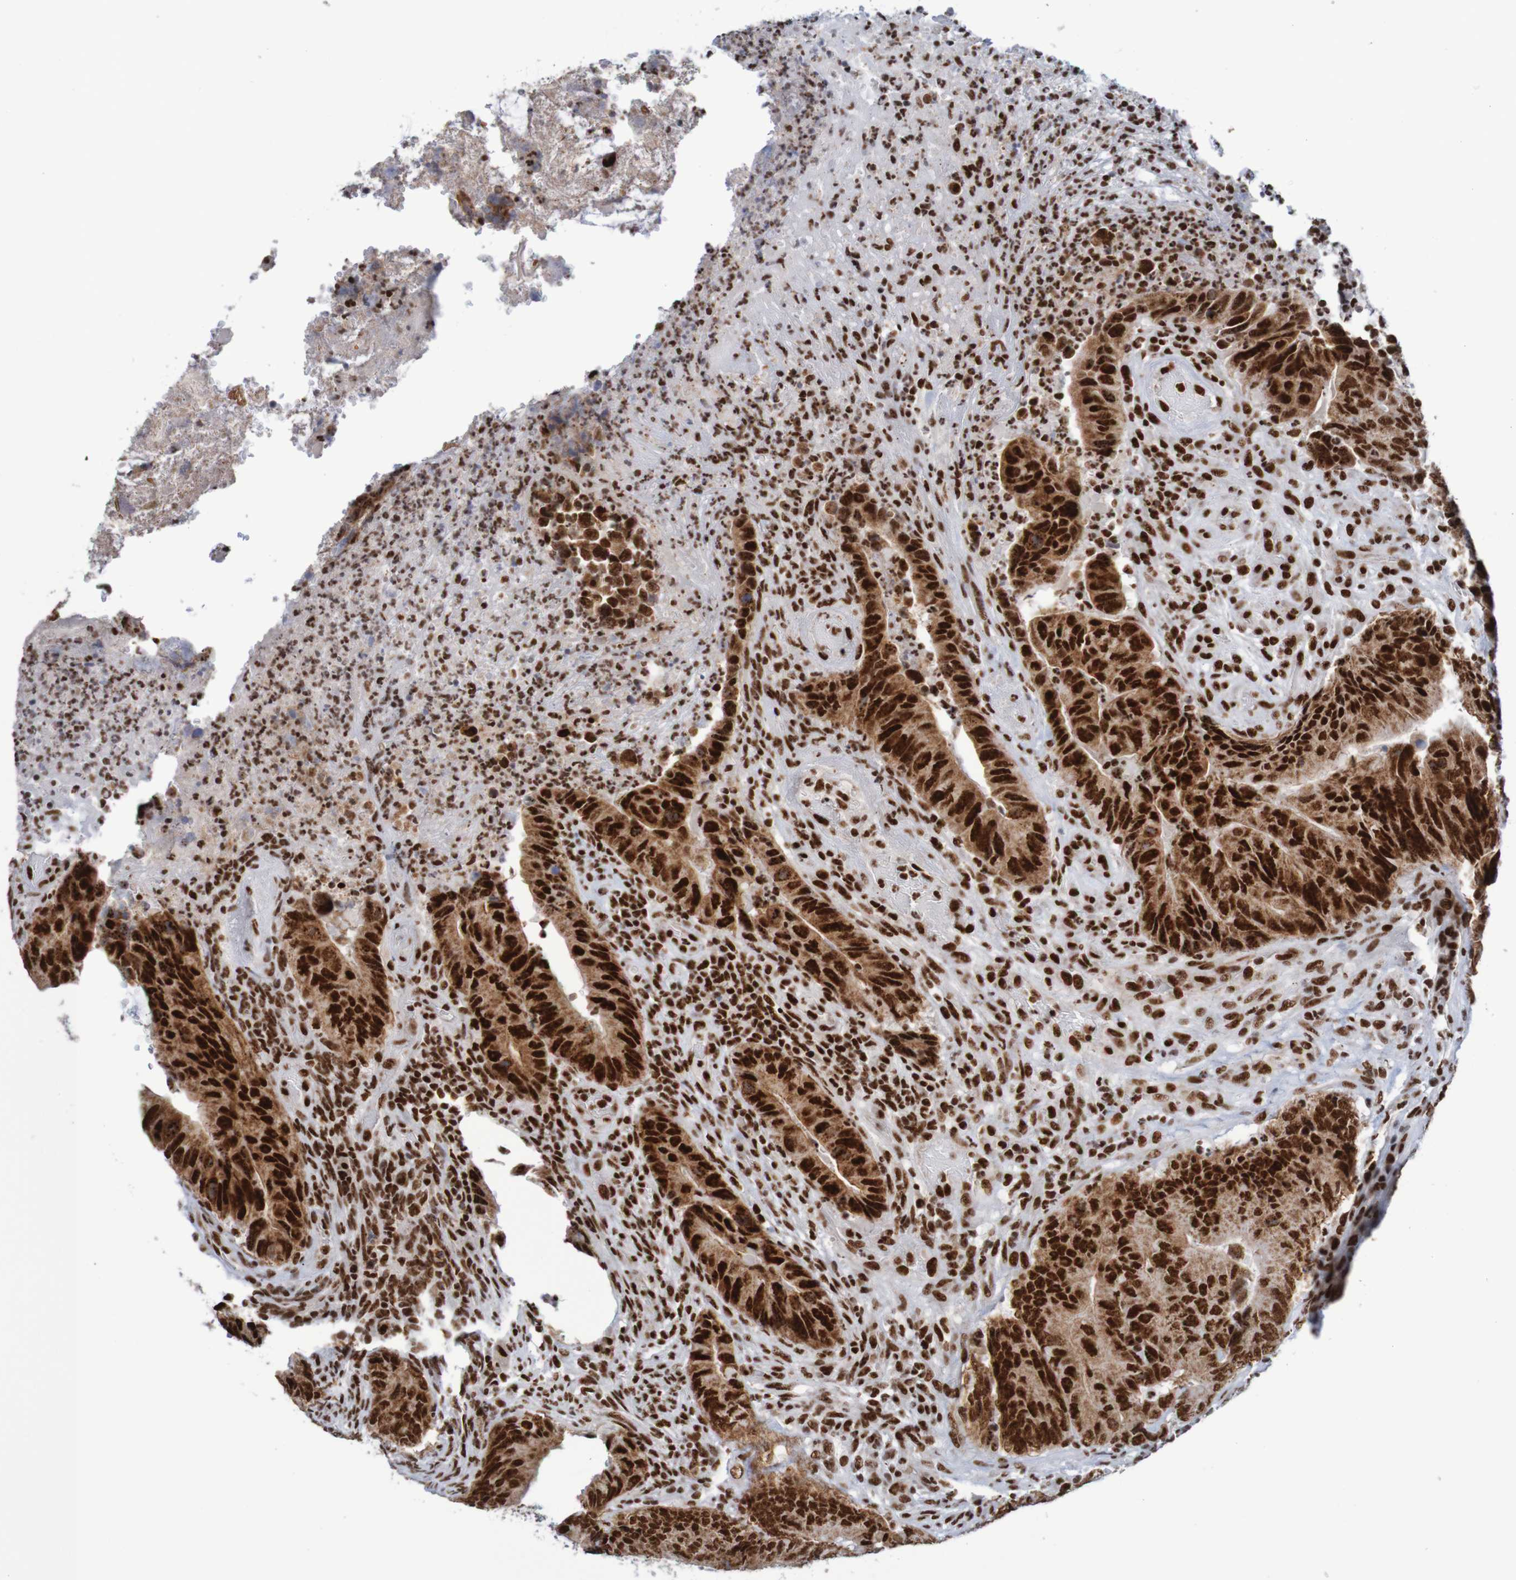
{"staining": {"intensity": "strong", "quantity": ">75%", "location": "nuclear"}, "tissue": "colorectal cancer", "cell_type": "Tumor cells", "image_type": "cancer", "snomed": [{"axis": "morphology", "description": "Normal tissue, NOS"}, {"axis": "morphology", "description": "Adenocarcinoma, NOS"}, {"axis": "topography", "description": "Colon"}], "caption": "IHC of human colorectal cancer (adenocarcinoma) shows high levels of strong nuclear expression in about >75% of tumor cells.", "gene": "THRAP3", "patient": {"sex": "male", "age": 56}}